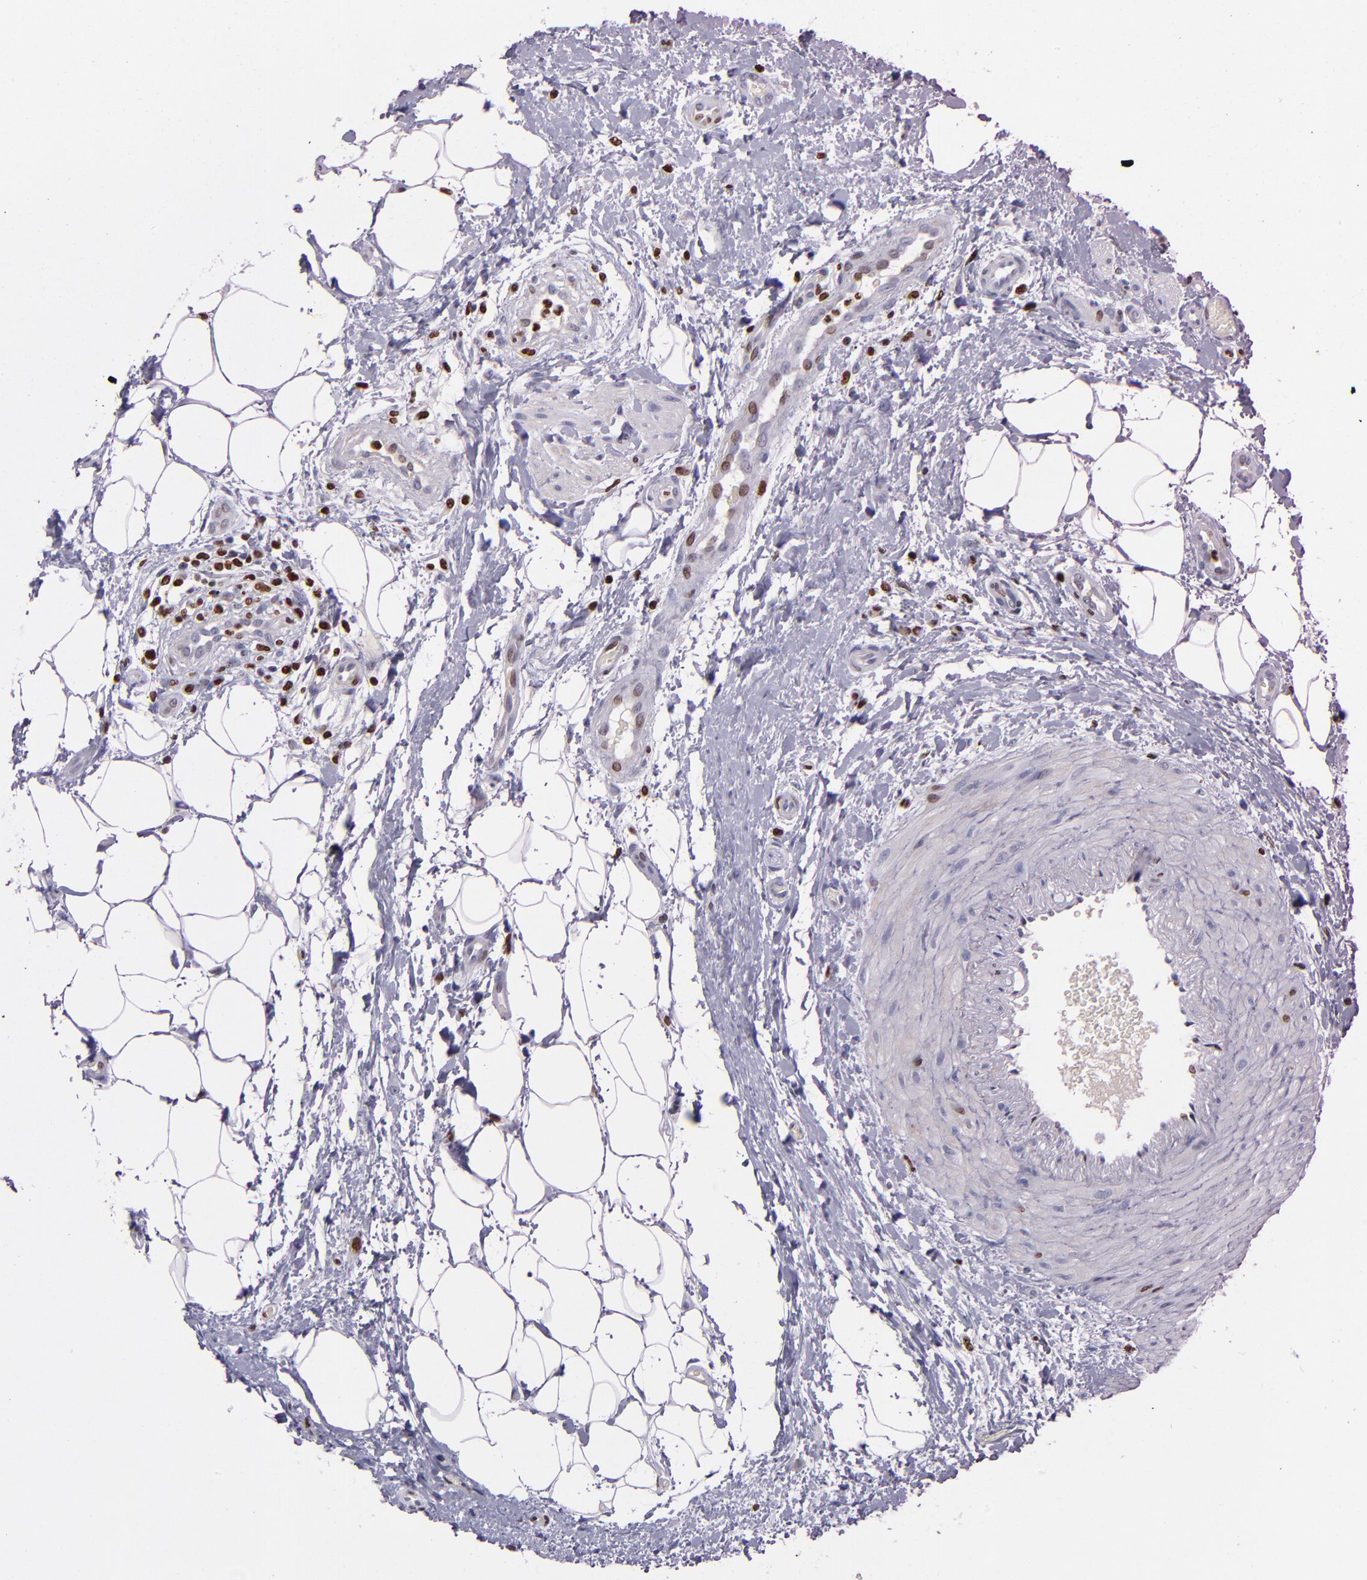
{"staining": {"intensity": "strong", "quantity": ">75%", "location": "nuclear"}, "tissue": "lymphoma", "cell_type": "Tumor cells", "image_type": "cancer", "snomed": [{"axis": "morphology", "description": "Malignant lymphoma, non-Hodgkin's type, Low grade"}, {"axis": "topography", "description": "Lymph node"}], "caption": "DAB (3,3'-diaminobenzidine) immunohistochemical staining of human lymphoma exhibits strong nuclear protein staining in about >75% of tumor cells. (Stains: DAB in brown, nuclei in blue, Microscopy: brightfield microscopy at high magnification).", "gene": "CDKL5", "patient": {"sex": "female", "age": 76}}